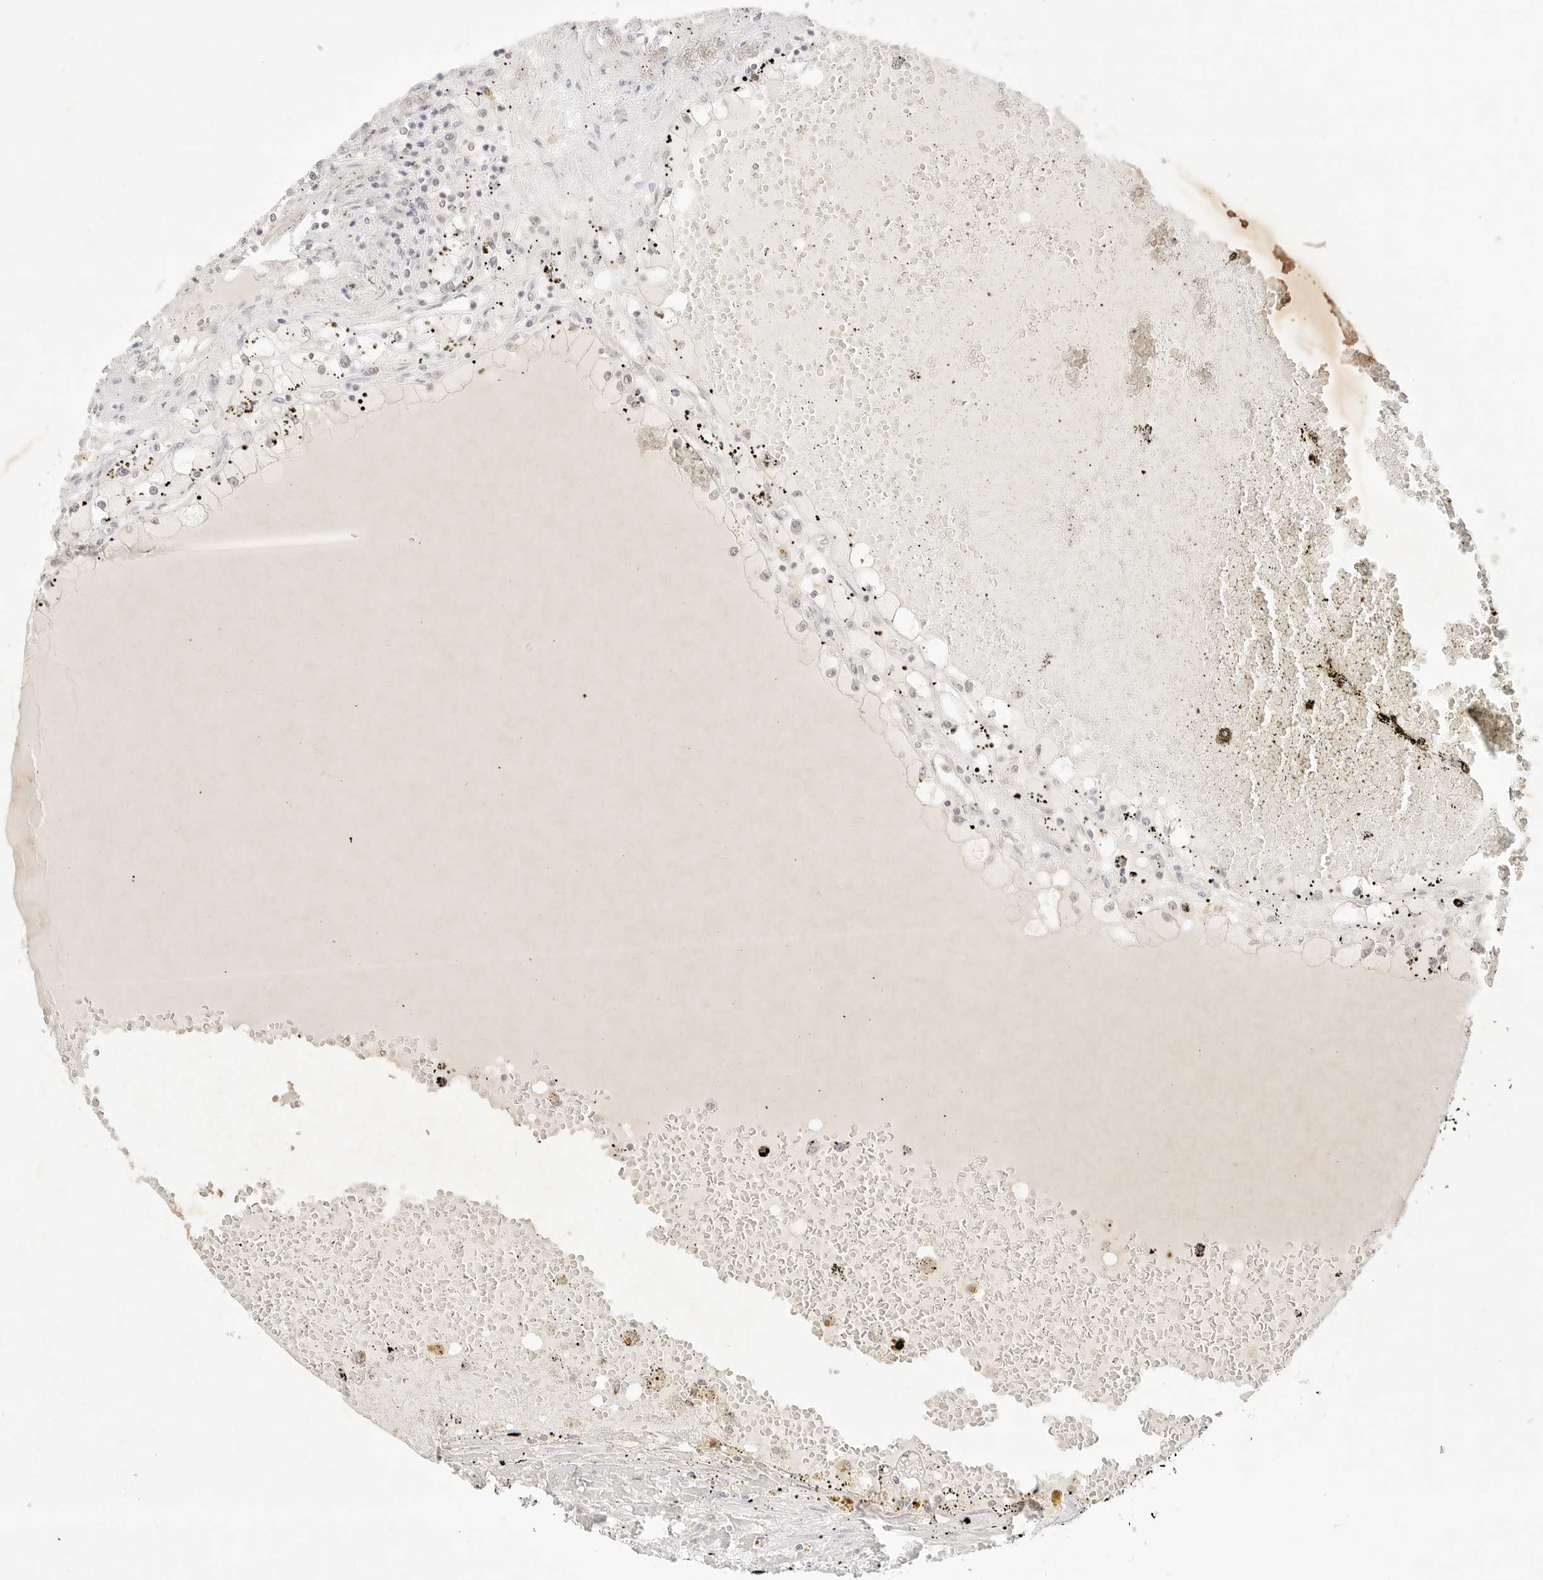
{"staining": {"intensity": "negative", "quantity": "none", "location": "none"}, "tissue": "renal cancer", "cell_type": "Tumor cells", "image_type": "cancer", "snomed": [{"axis": "morphology", "description": "Adenocarcinoma, NOS"}, {"axis": "topography", "description": "Kidney"}], "caption": "Tumor cells are negative for brown protein staining in renal cancer (adenocarcinoma).", "gene": "GNAS", "patient": {"sex": "male", "age": 56}}